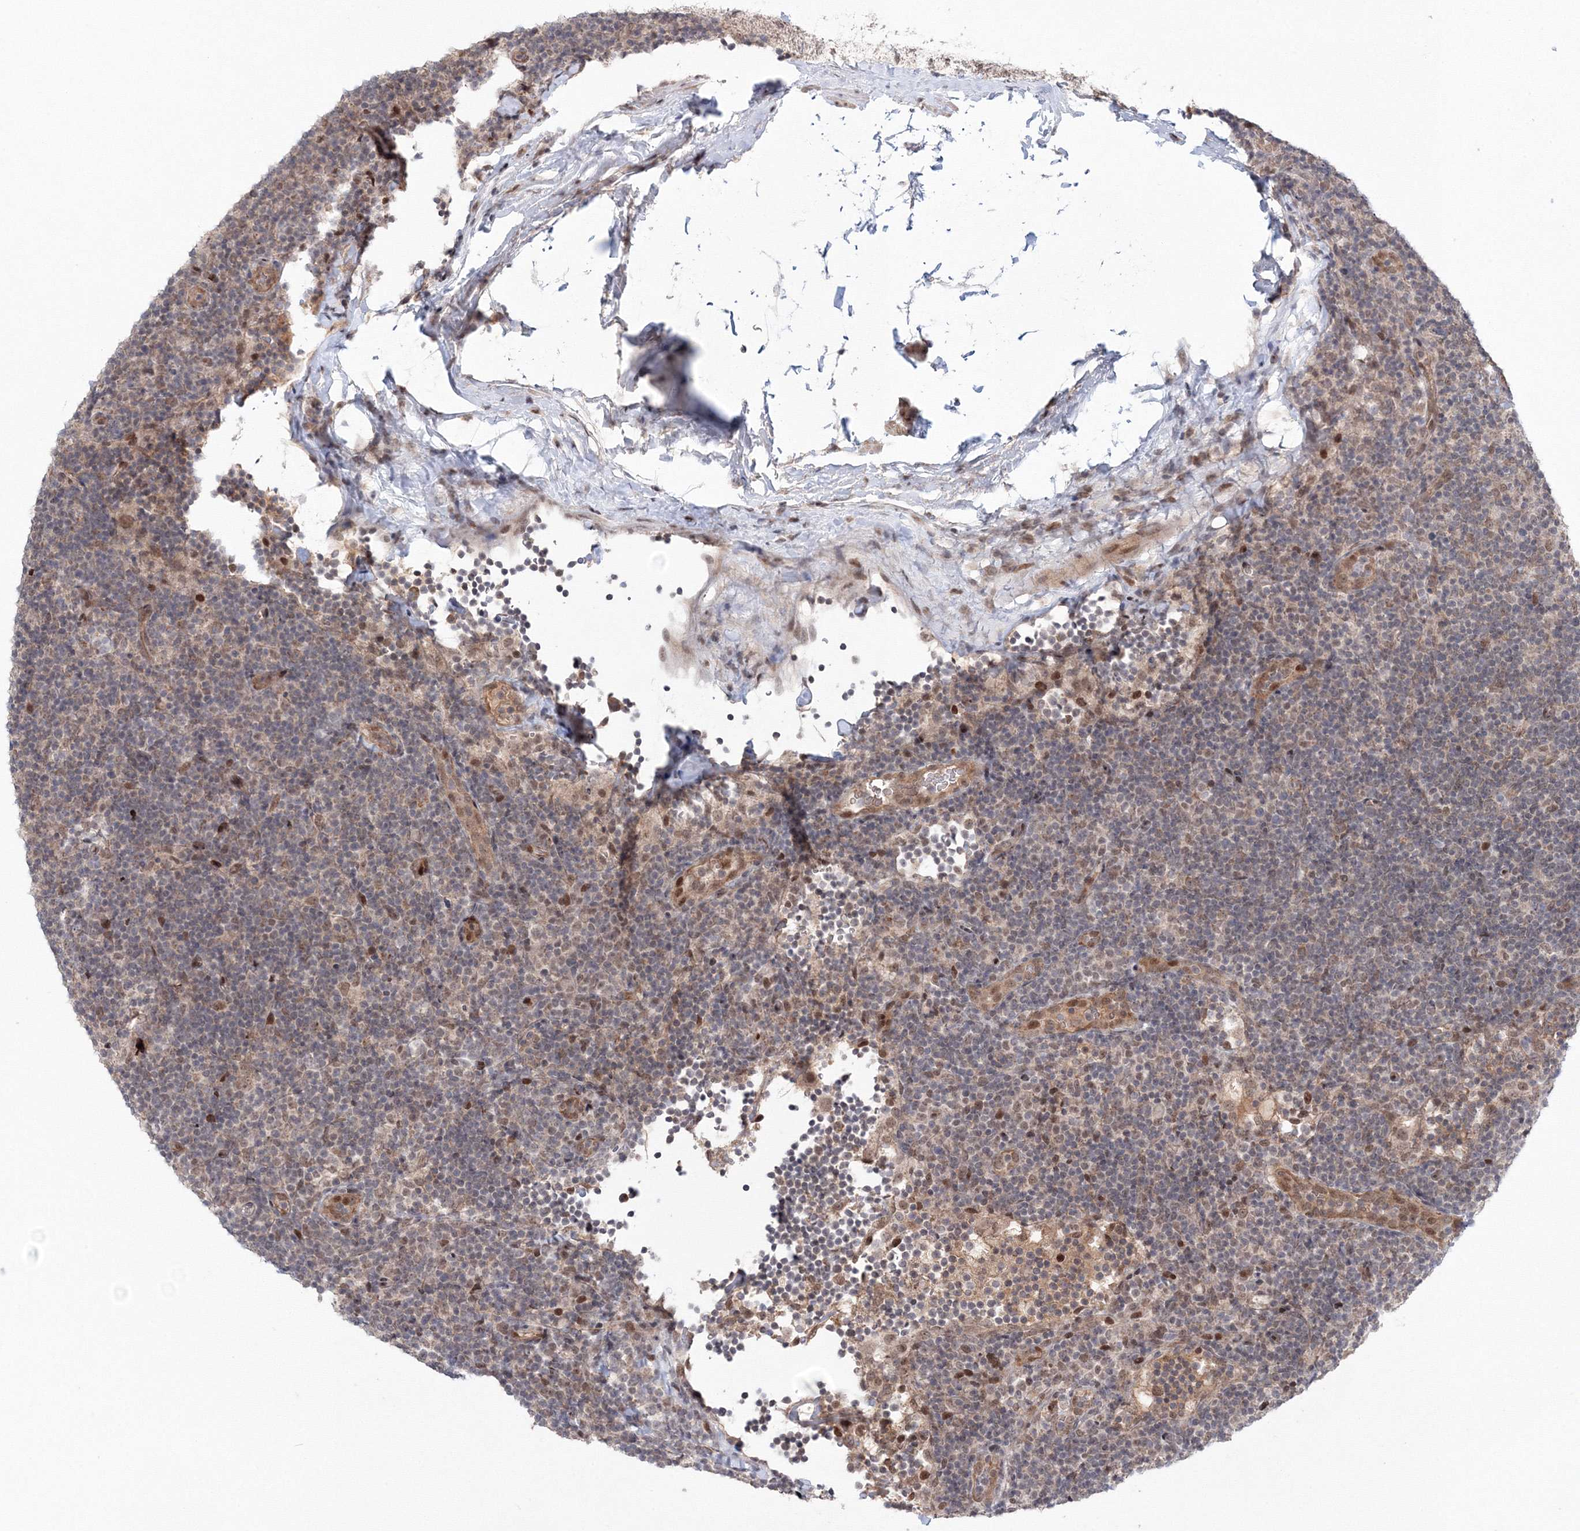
{"staining": {"intensity": "moderate", "quantity": ">75%", "location": "cytoplasmic/membranous,nuclear"}, "tissue": "lymphoma", "cell_type": "Tumor cells", "image_type": "cancer", "snomed": [{"axis": "morphology", "description": "Hodgkin's disease, NOS"}, {"axis": "topography", "description": "Lymph node"}], "caption": "Moderate cytoplasmic/membranous and nuclear protein staining is identified in about >75% of tumor cells in Hodgkin's disease.", "gene": "NOA1", "patient": {"sex": "female", "age": 57}}